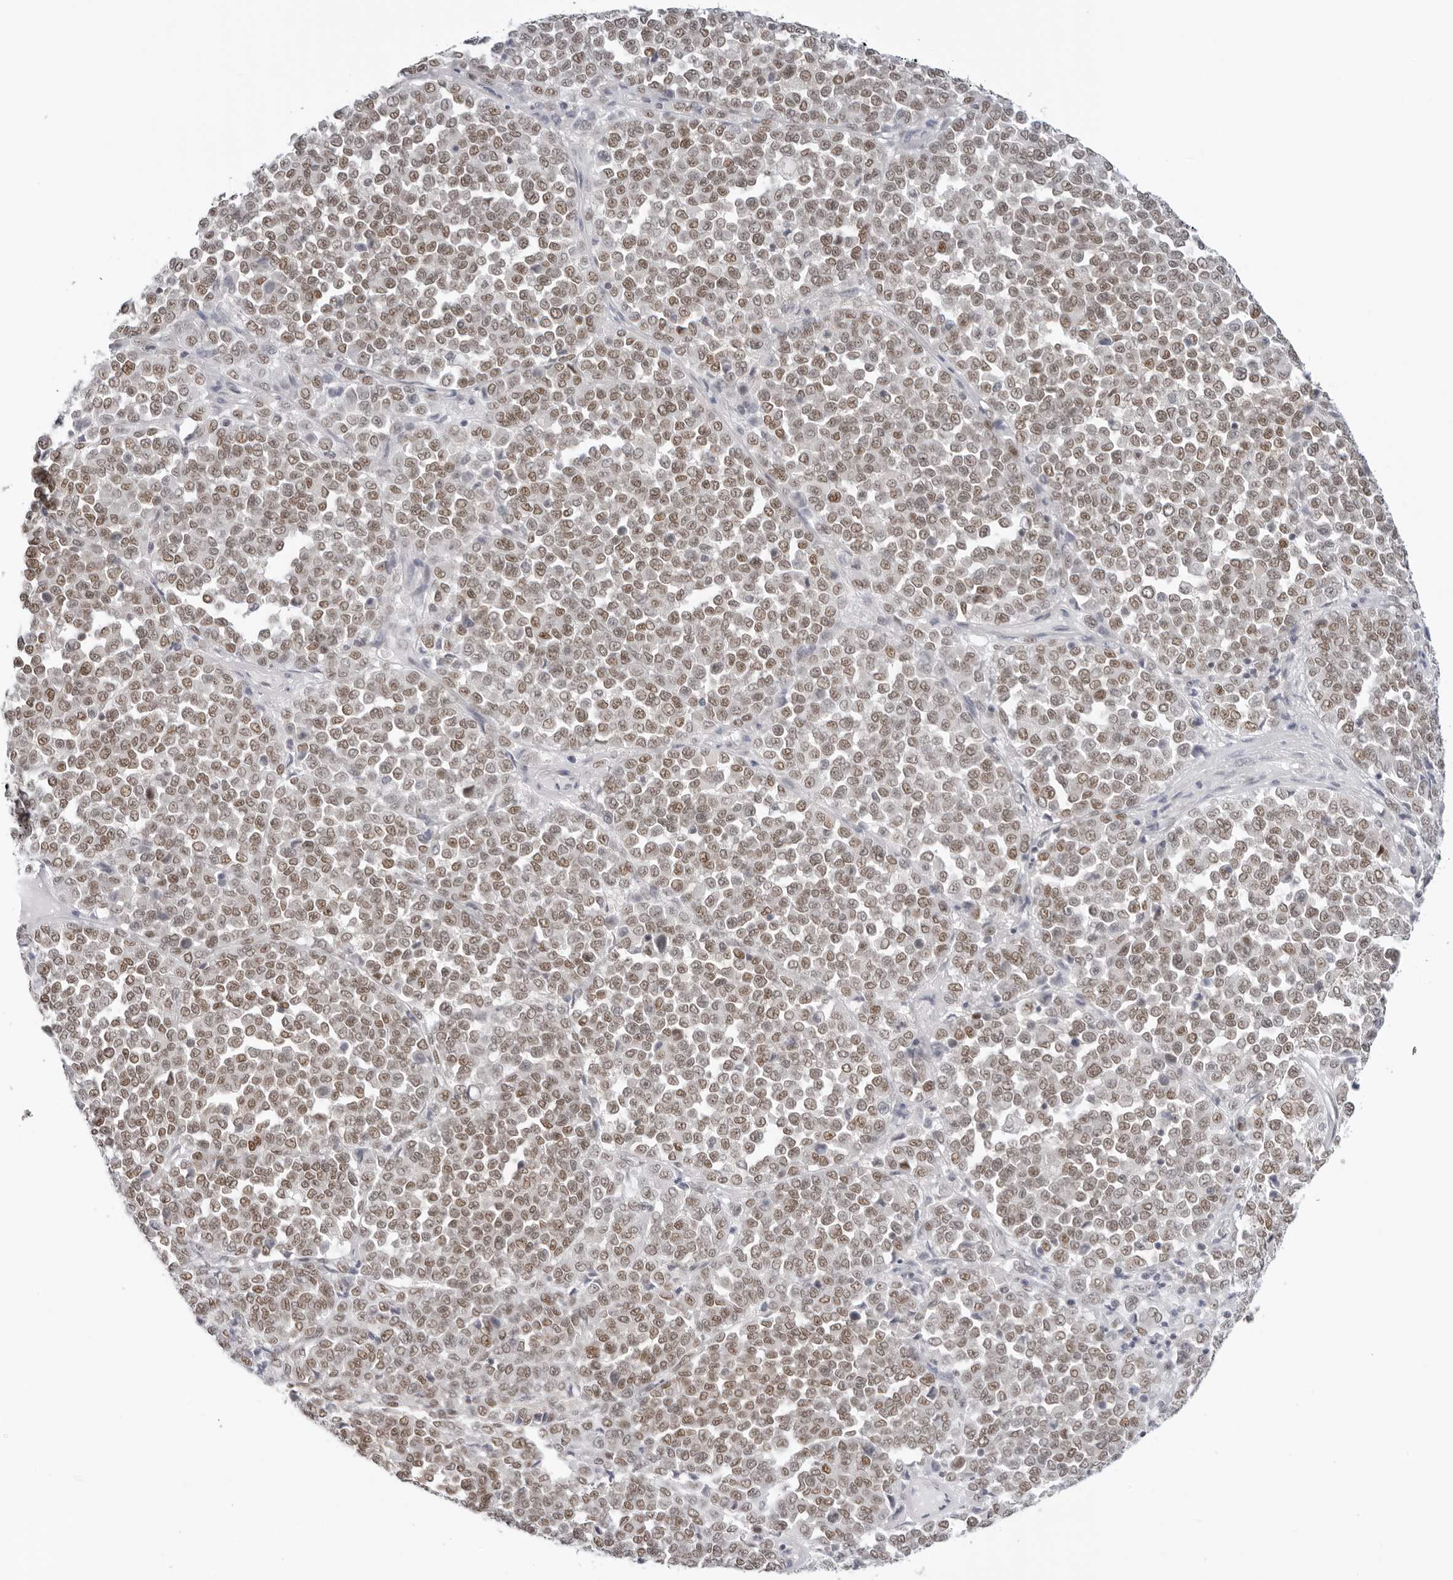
{"staining": {"intensity": "moderate", "quantity": ">75%", "location": "nuclear"}, "tissue": "melanoma", "cell_type": "Tumor cells", "image_type": "cancer", "snomed": [{"axis": "morphology", "description": "Malignant melanoma, Metastatic site"}, {"axis": "topography", "description": "Pancreas"}], "caption": "Melanoma tissue displays moderate nuclear positivity in approximately >75% of tumor cells, visualized by immunohistochemistry.", "gene": "FOXK2", "patient": {"sex": "female", "age": 30}}